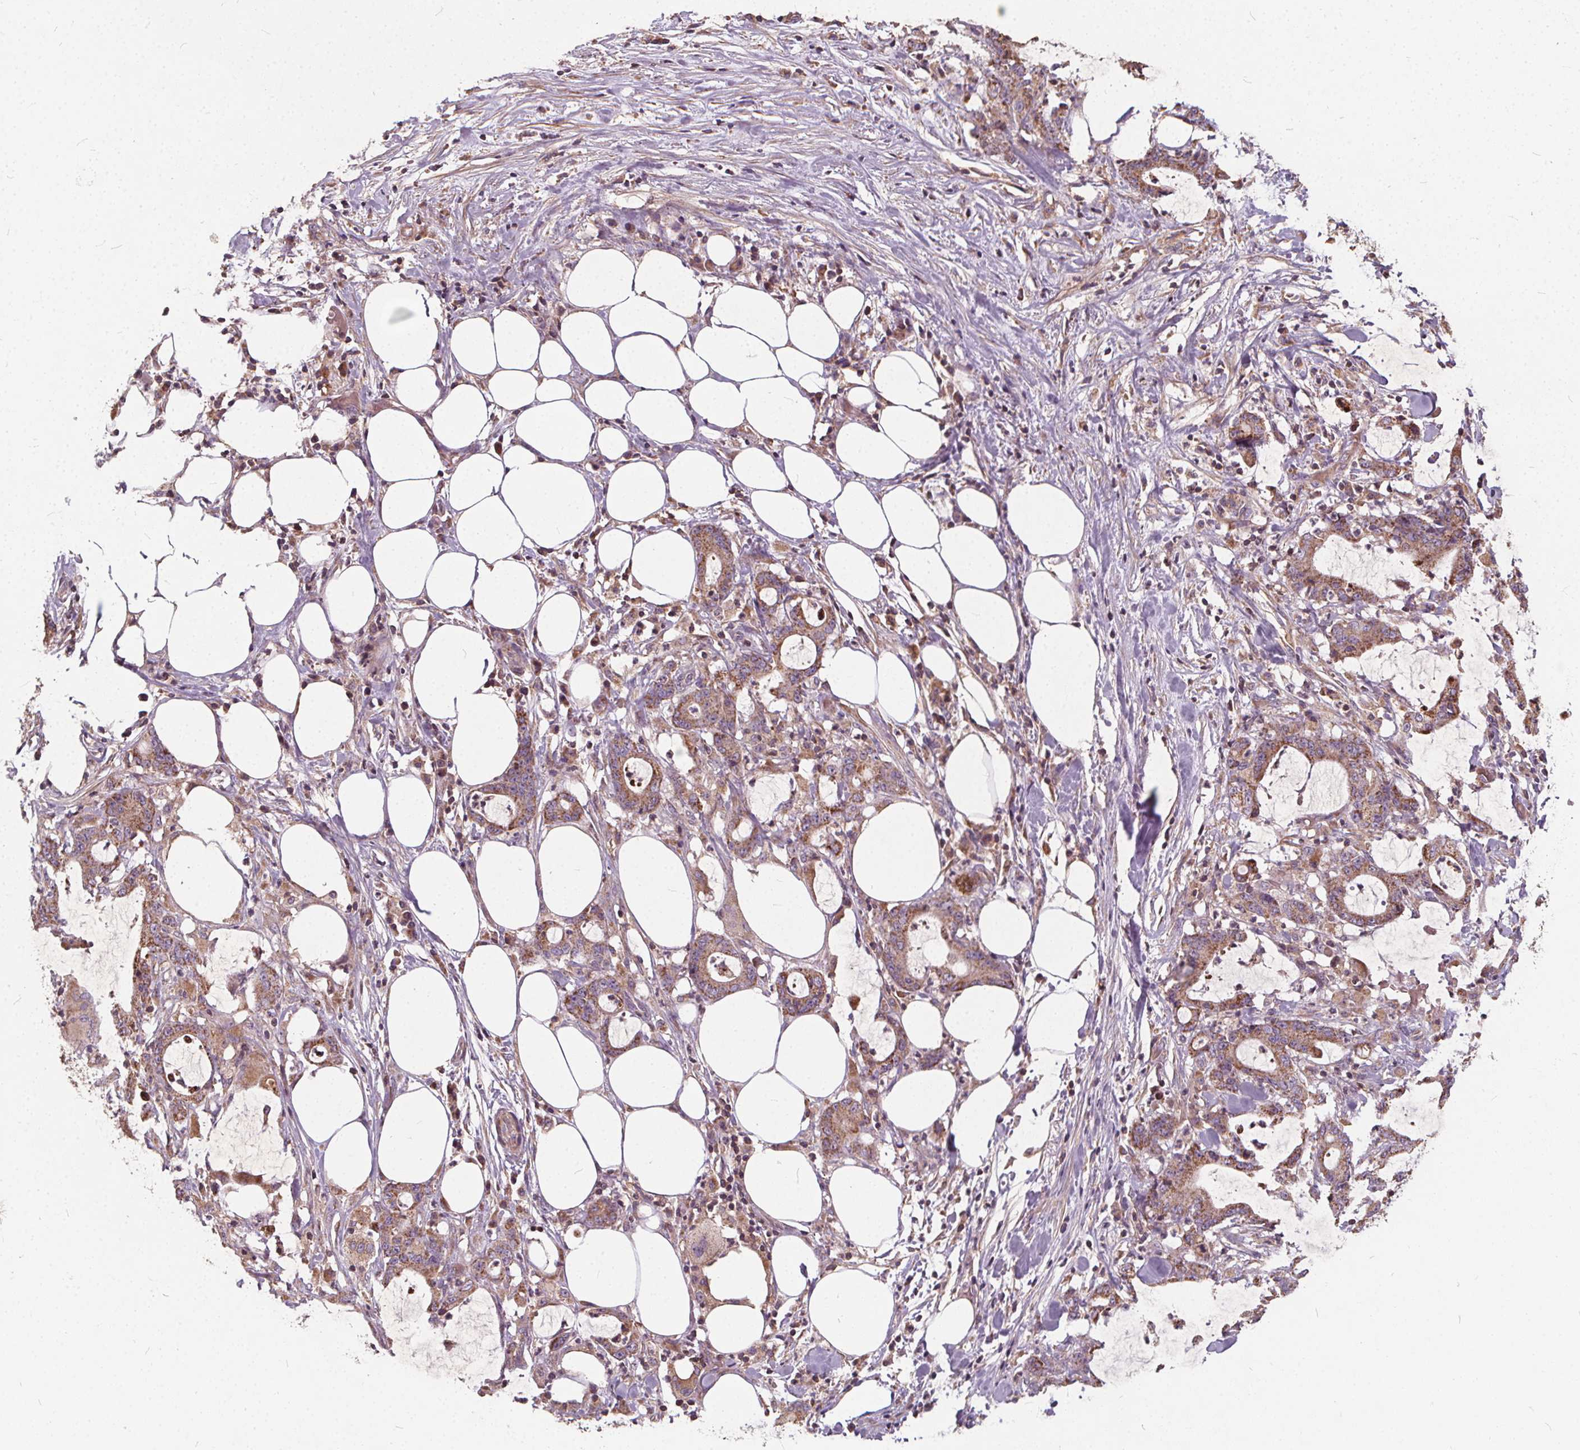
{"staining": {"intensity": "moderate", "quantity": ">75%", "location": "cytoplasmic/membranous"}, "tissue": "stomach cancer", "cell_type": "Tumor cells", "image_type": "cancer", "snomed": [{"axis": "morphology", "description": "Adenocarcinoma, NOS"}, {"axis": "topography", "description": "Stomach, upper"}], "caption": "Stomach adenocarcinoma was stained to show a protein in brown. There is medium levels of moderate cytoplasmic/membranous expression in about >75% of tumor cells. The staining is performed using DAB brown chromogen to label protein expression. The nuclei are counter-stained blue using hematoxylin.", "gene": "ORAI2", "patient": {"sex": "male", "age": 68}}